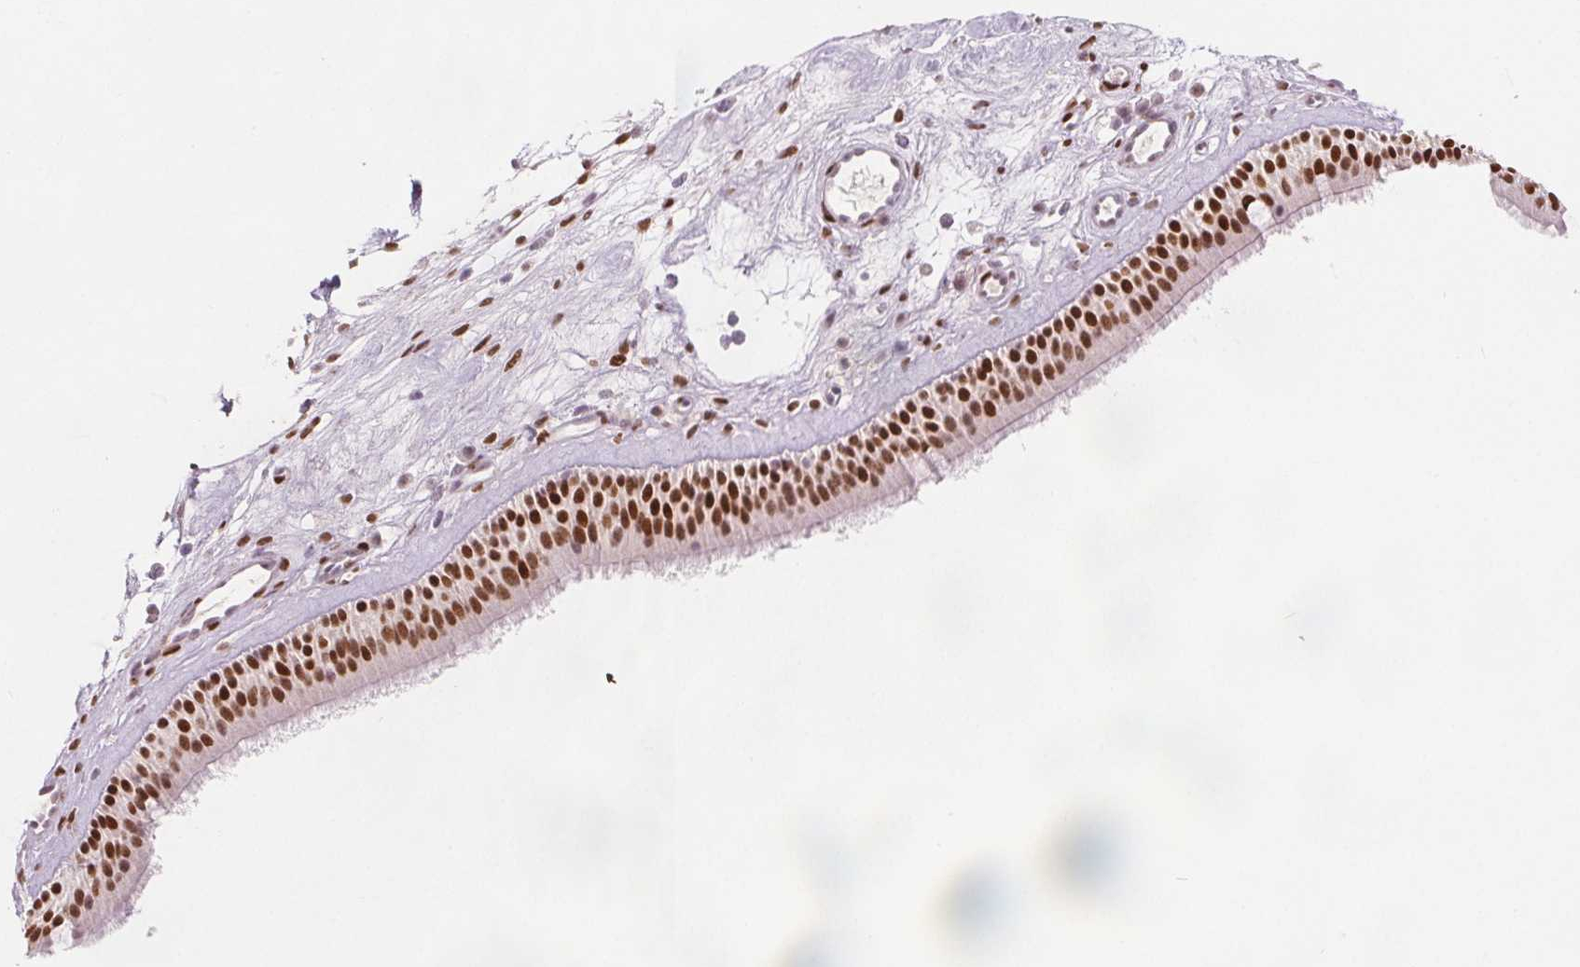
{"staining": {"intensity": "strong", "quantity": ">75%", "location": "nuclear"}, "tissue": "nasopharynx", "cell_type": "Respiratory epithelial cells", "image_type": "normal", "snomed": [{"axis": "morphology", "description": "Normal tissue, NOS"}, {"axis": "topography", "description": "Nasopharynx"}], "caption": "Strong nuclear protein expression is seen in approximately >75% of respiratory epithelial cells in nasopharynx. (DAB IHC, brown staining for protein, blue staining for nuclei).", "gene": "ZNF703", "patient": {"sex": "male", "age": 68}}